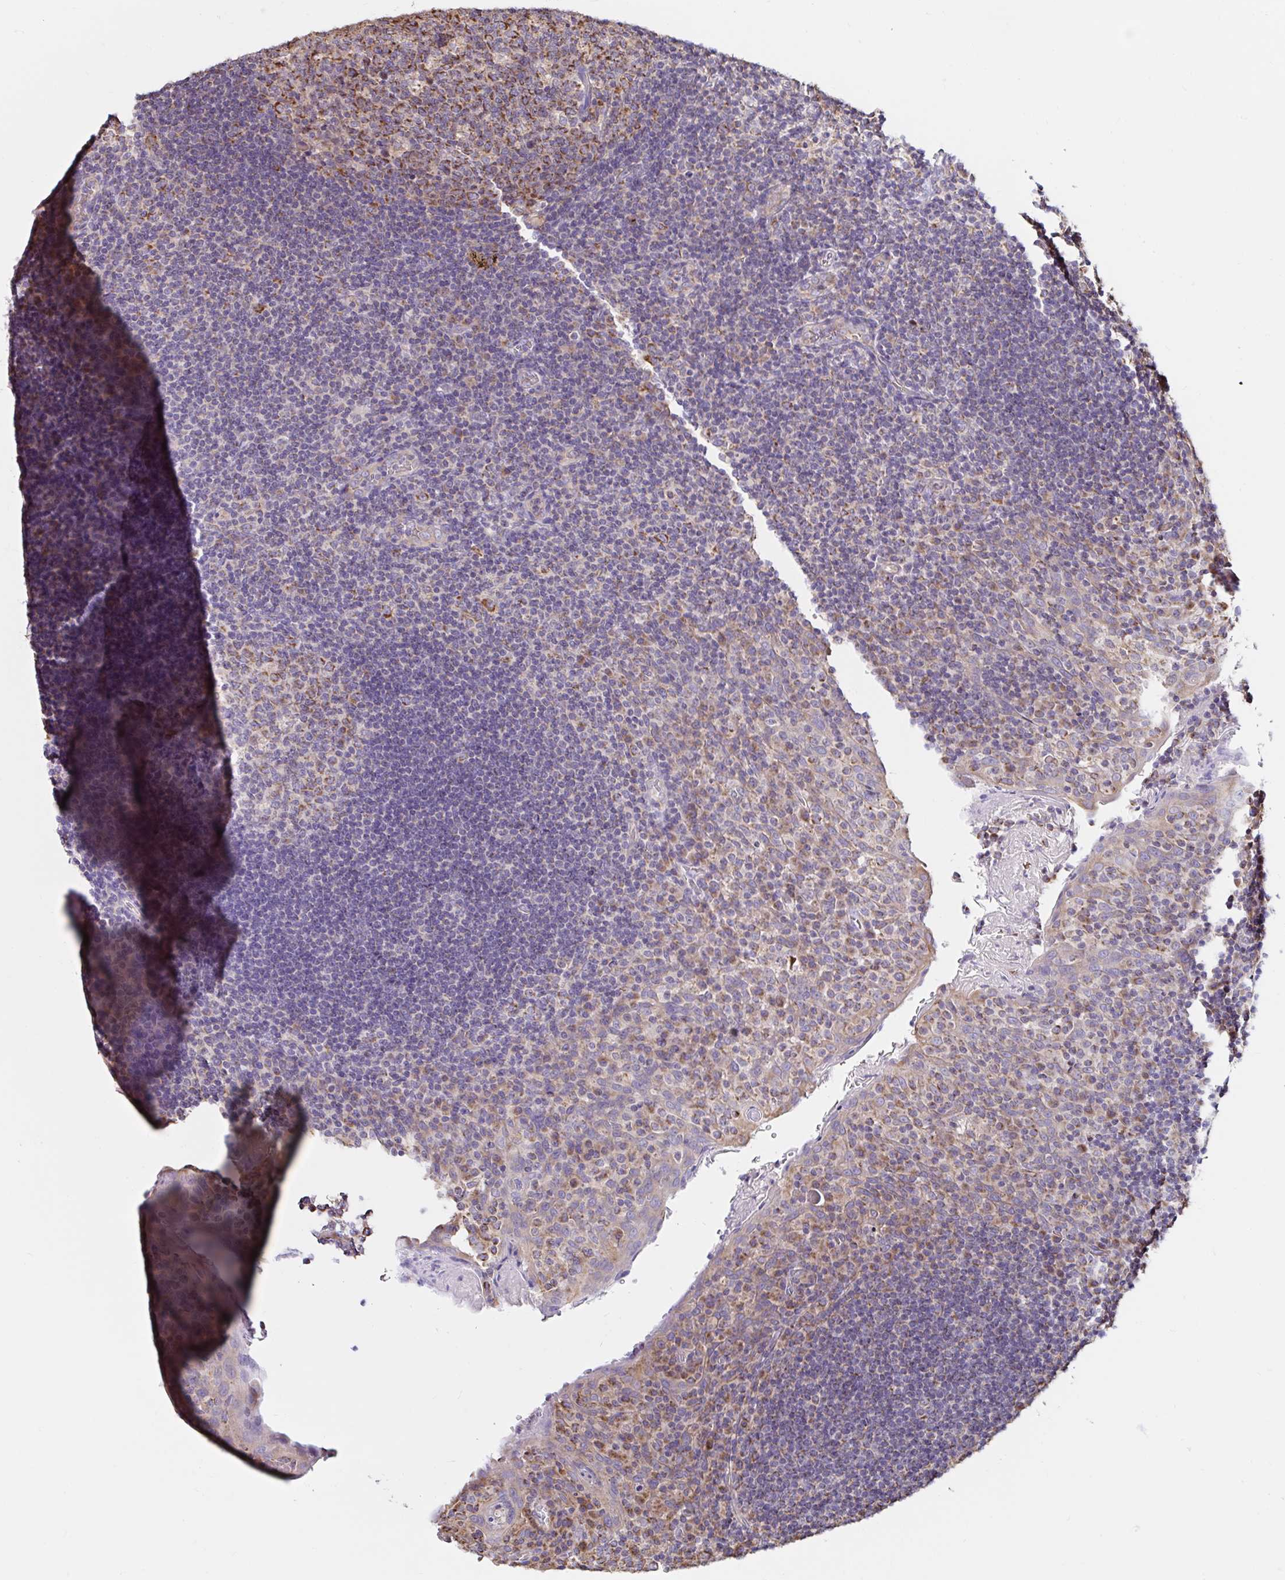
{"staining": {"intensity": "moderate", "quantity": "25%-75%", "location": "cytoplasmic/membranous"}, "tissue": "tonsil", "cell_type": "Germinal center cells", "image_type": "normal", "snomed": [{"axis": "morphology", "description": "Normal tissue, NOS"}, {"axis": "topography", "description": "Tonsil"}], "caption": "Unremarkable tonsil was stained to show a protein in brown. There is medium levels of moderate cytoplasmic/membranous positivity in approximately 25%-75% of germinal center cells. (Brightfield microscopy of DAB IHC at high magnification).", "gene": "MSR1", "patient": {"sex": "male", "age": 17}}